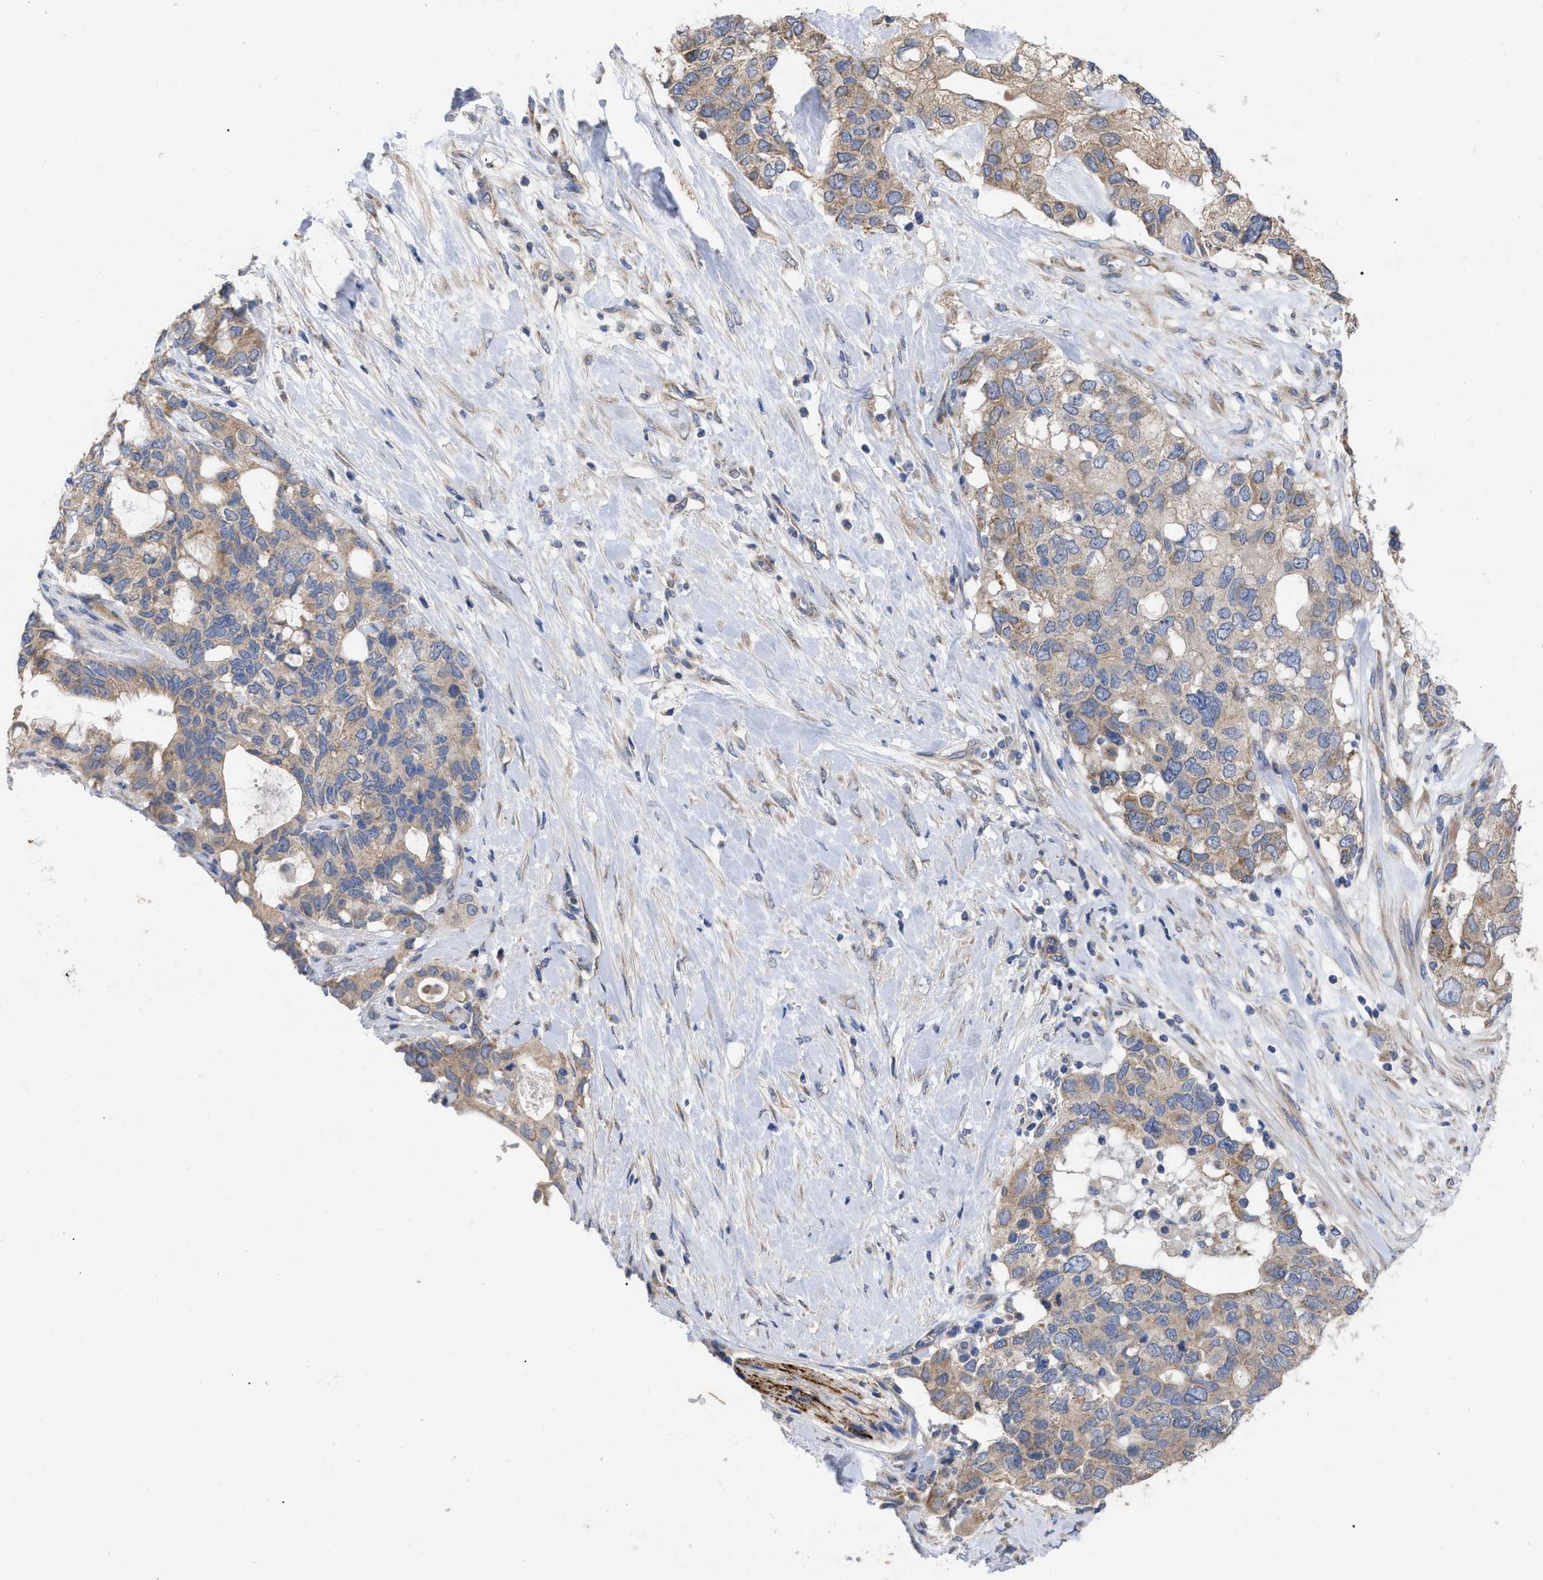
{"staining": {"intensity": "weak", "quantity": ">75%", "location": "cytoplasmic/membranous"}, "tissue": "pancreatic cancer", "cell_type": "Tumor cells", "image_type": "cancer", "snomed": [{"axis": "morphology", "description": "Adenocarcinoma, NOS"}, {"axis": "topography", "description": "Pancreas"}], "caption": "This is a photomicrograph of IHC staining of pancreatic adenocarcinoma, which shows weak positivity in the cytoplasmic/membranous of tumor cells.", "gene": "VIP", "patient": {"sex": "female", "age": 56}}